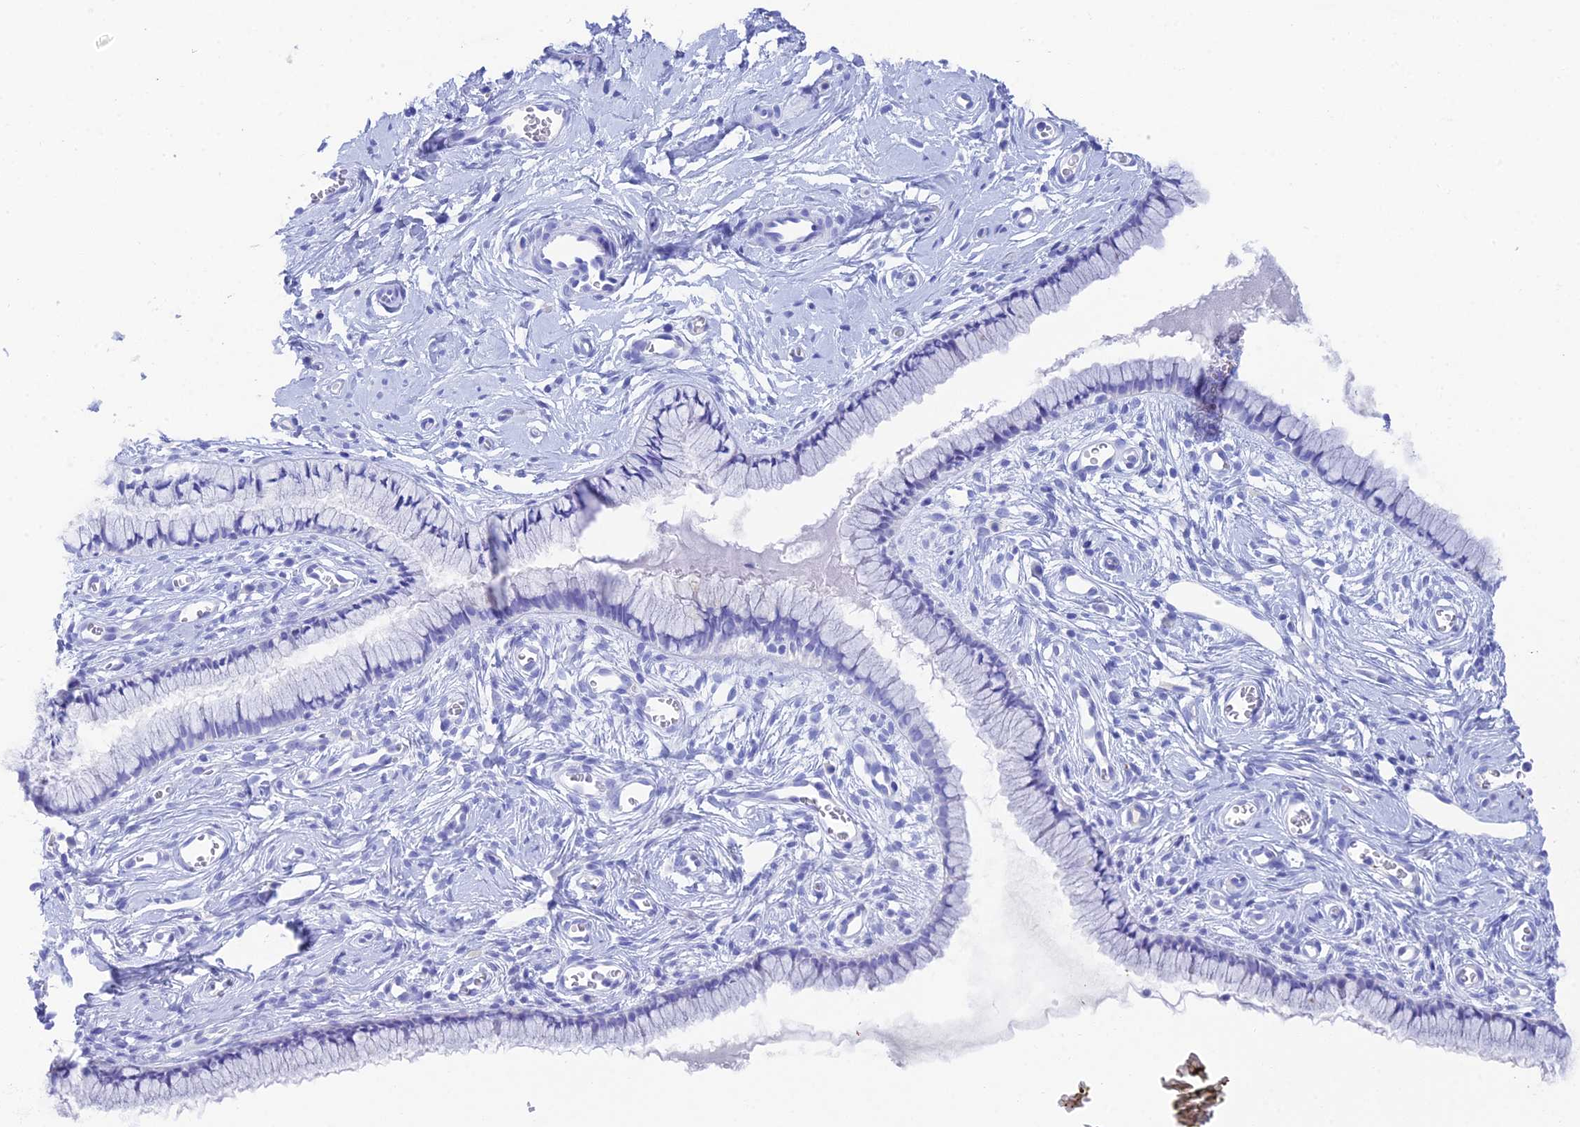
{"staining": {"intensity": "negative", "quantity": "none", "location": "none"}, "tissue": "cervix", "cell_type": "Glandular cells", "image_type": "normal", "snomed": [{"axis": "morphology", "description": "Normal tissue, NOS"}, {"axis": "topography", "description": "Cervix"}], "caption": "An immunohistochemistry micrograph of unremarkable cervix is shown. There is no staining in glandular cells of cervix. Brightfield microscopy of immunohistochemistry (IHC) stained with DAB (brown) and hematoxylin (blue), captured at high magnification.", "gene": "REG1A", "patient": {"sex": "female", "age": 40}}